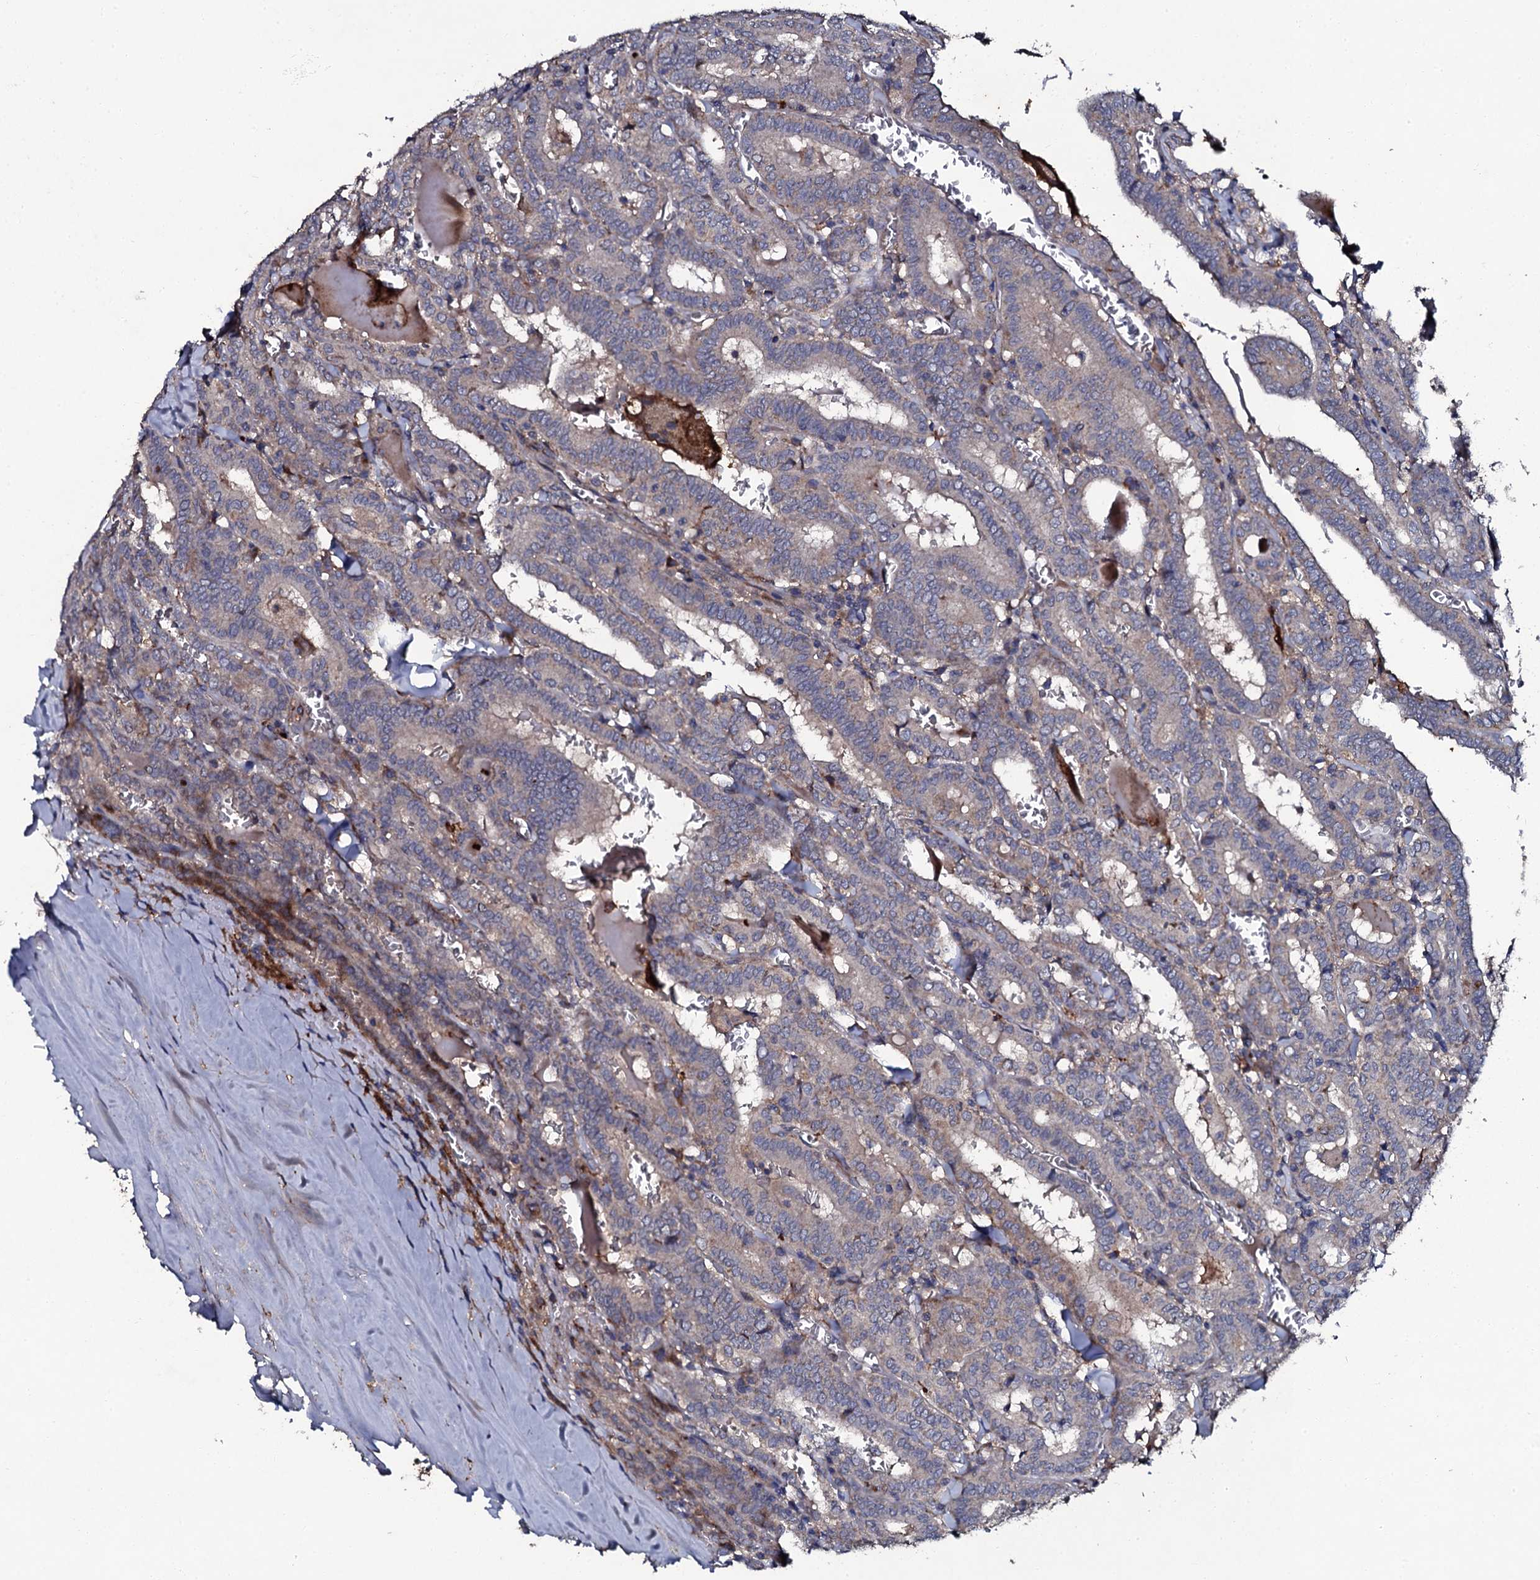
{"staining": {"intensity": "weak", "quantity": "<25%", "location": "cytoplasmic/membranous"}, "tissue": "thyroid cancer", "cell_type": "Tumor cells", "image_type": "cancer", "snomed": [{"axis": "morphology", "description": "Papillary adenocarcinoma, NOS"}, {"axis": "topography", "description": "Thyroid gland"}], "caption": "High power microscopy histopathology image of an immunohistochemistry (IHC) micrograph of thyroid cancer, revealing no significant staining in tumor cells.", "gene": "LRRC28", "patient": {"sex": "female", "age": 72}}